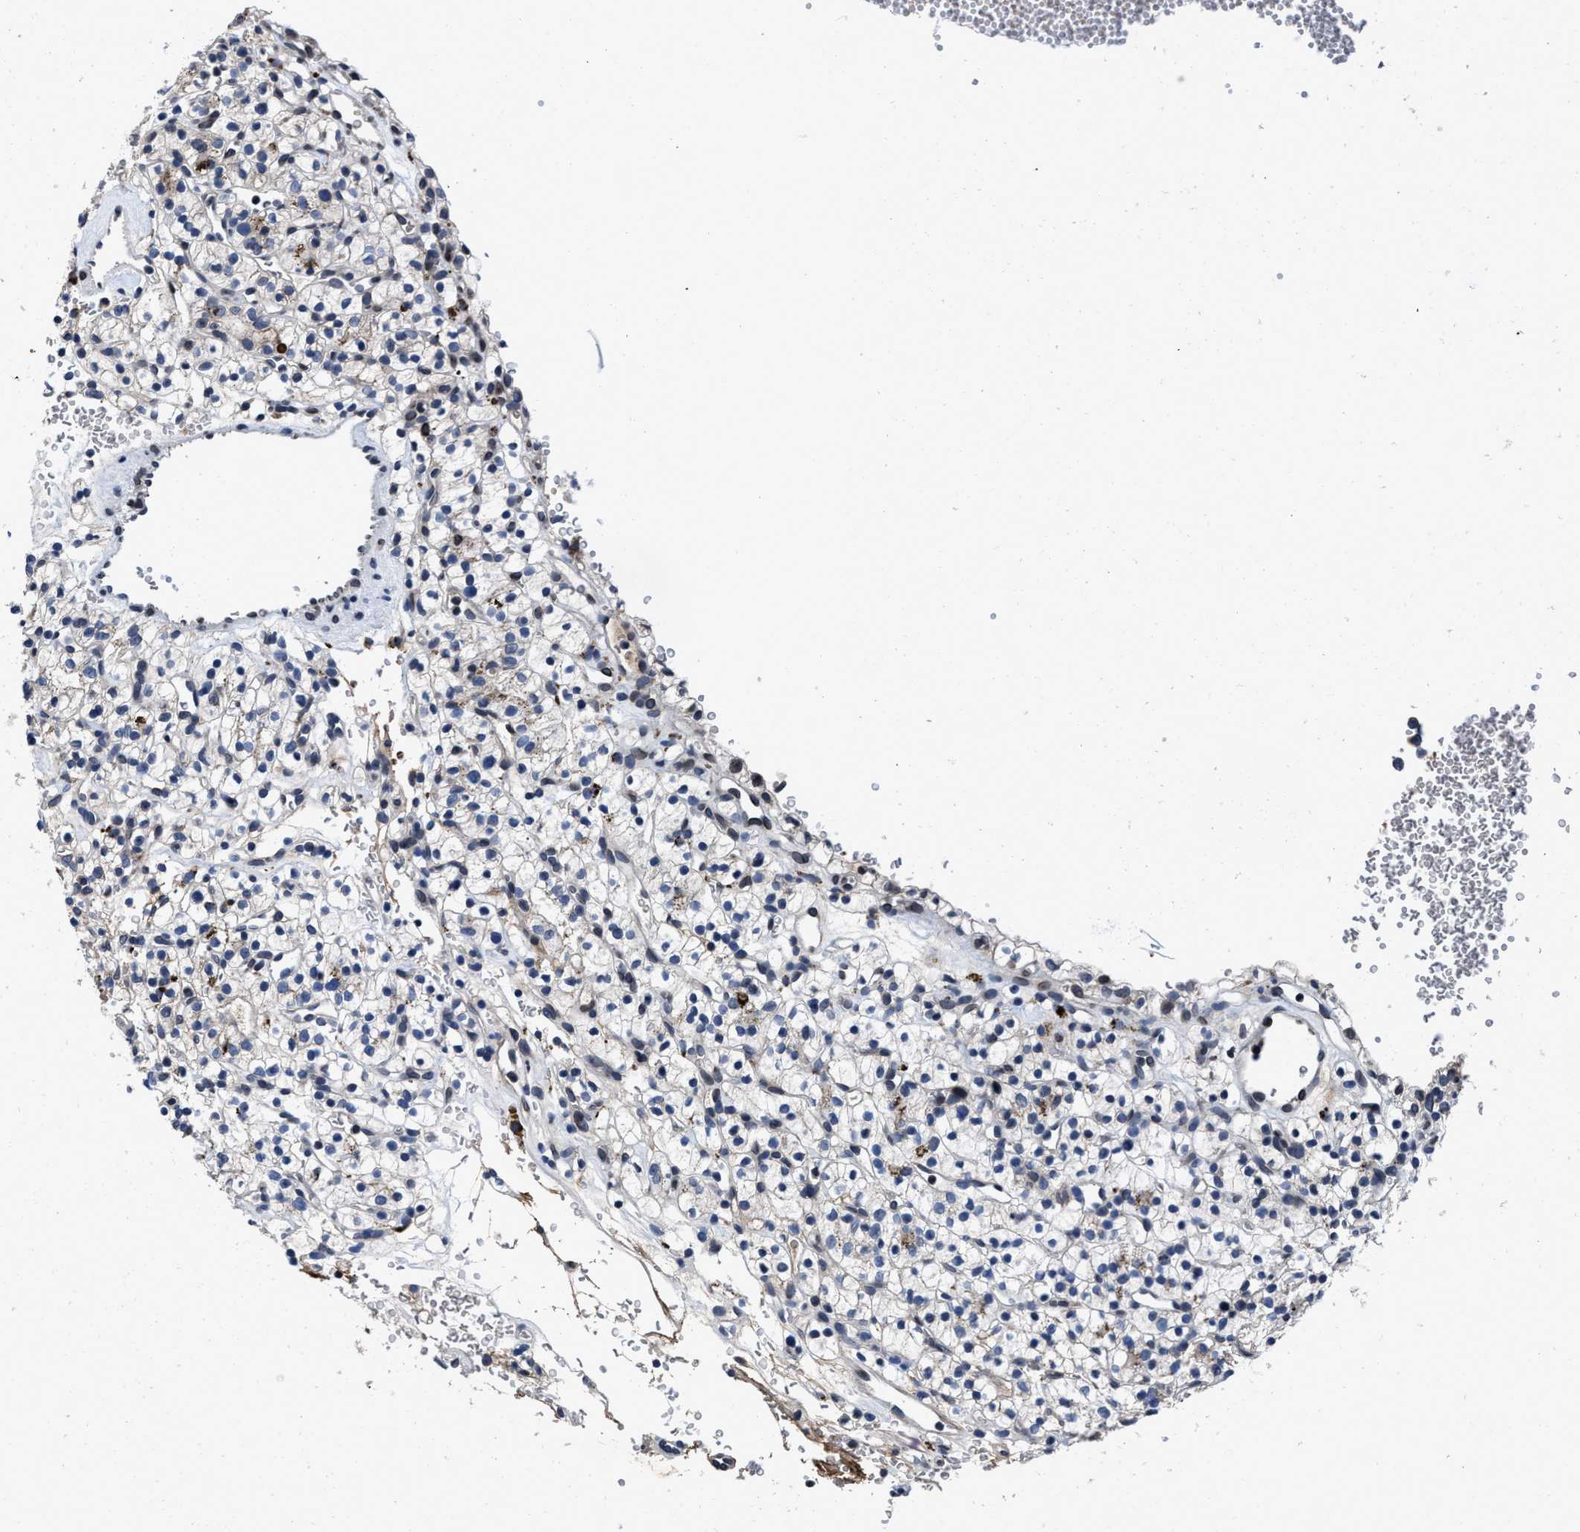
{"staining": {"intensity": "negative", "quantity": "none", "location": "none"}, "tissue": "renal cancer", "cell_type": "Tumor cells", "image_type": "cancer", "snomed": [{"axis": "morphology", "description": "Adenocarcinoma, NOS"}, {"axis": "topography", "description": "Kidney"}], "caption": "An image of human renal cancer is negative for staining in tumor cells.", "gene": "CACNA1D", "patient": {"sex": "female", "age": 57}}